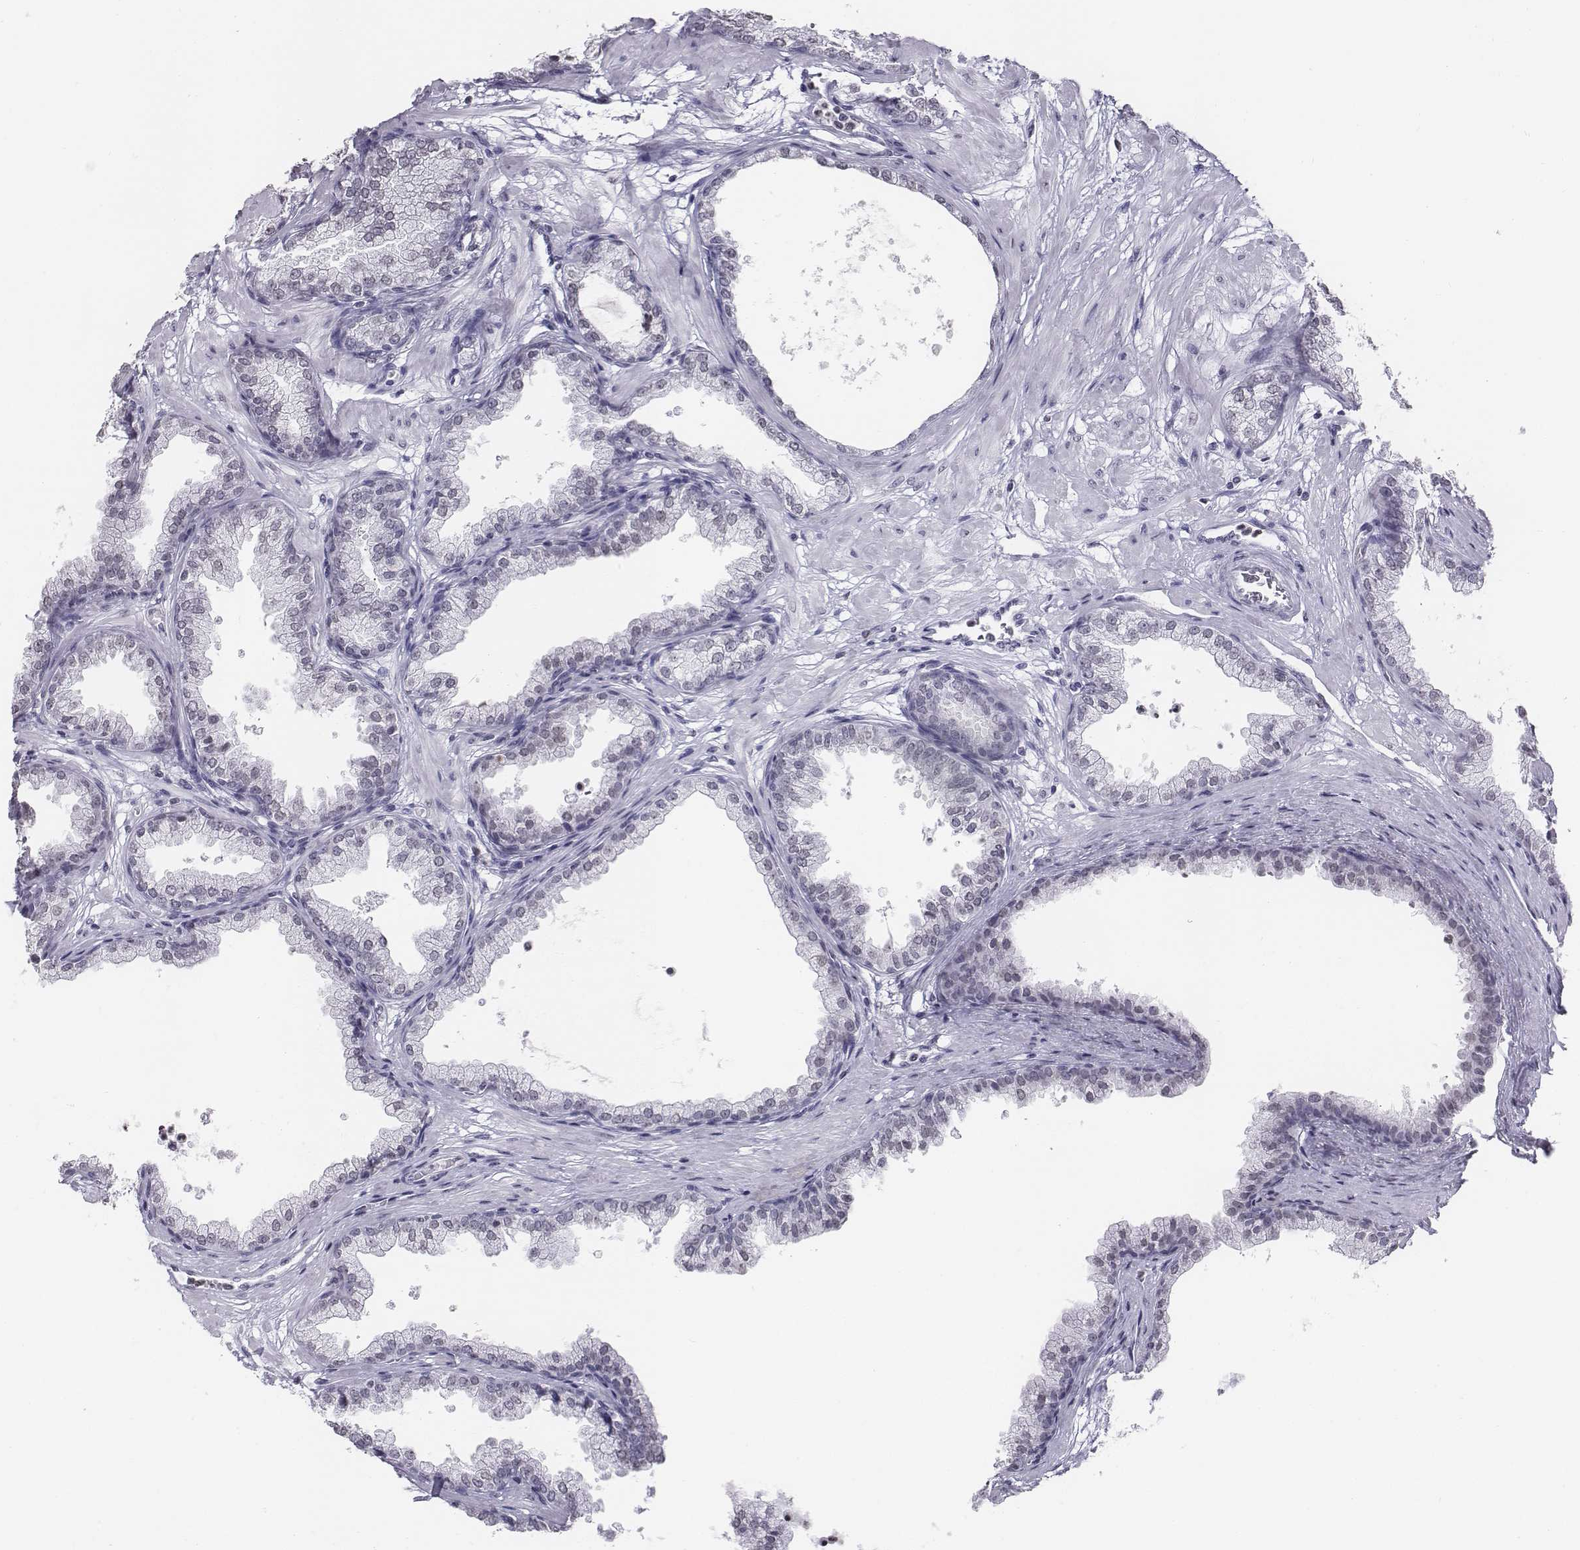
{"staining": {"intensity": "weak", "quantity": "<25%", "location": "nuclear"}, "tissue": "prostate", "cell_type": "Glandular cells", "image_type": "normal", "snomed": [{"axis": "morphology", "description": "Normal tissue, NOS"}, {"axis": "topography", "description": "Prostate"}], "caption": "Photomicrograph shows no significant protein staining in glandular cells of unremarkable prostate.", "gene": "BARHL1", "patient": {"sex": "male", "age": 37}}